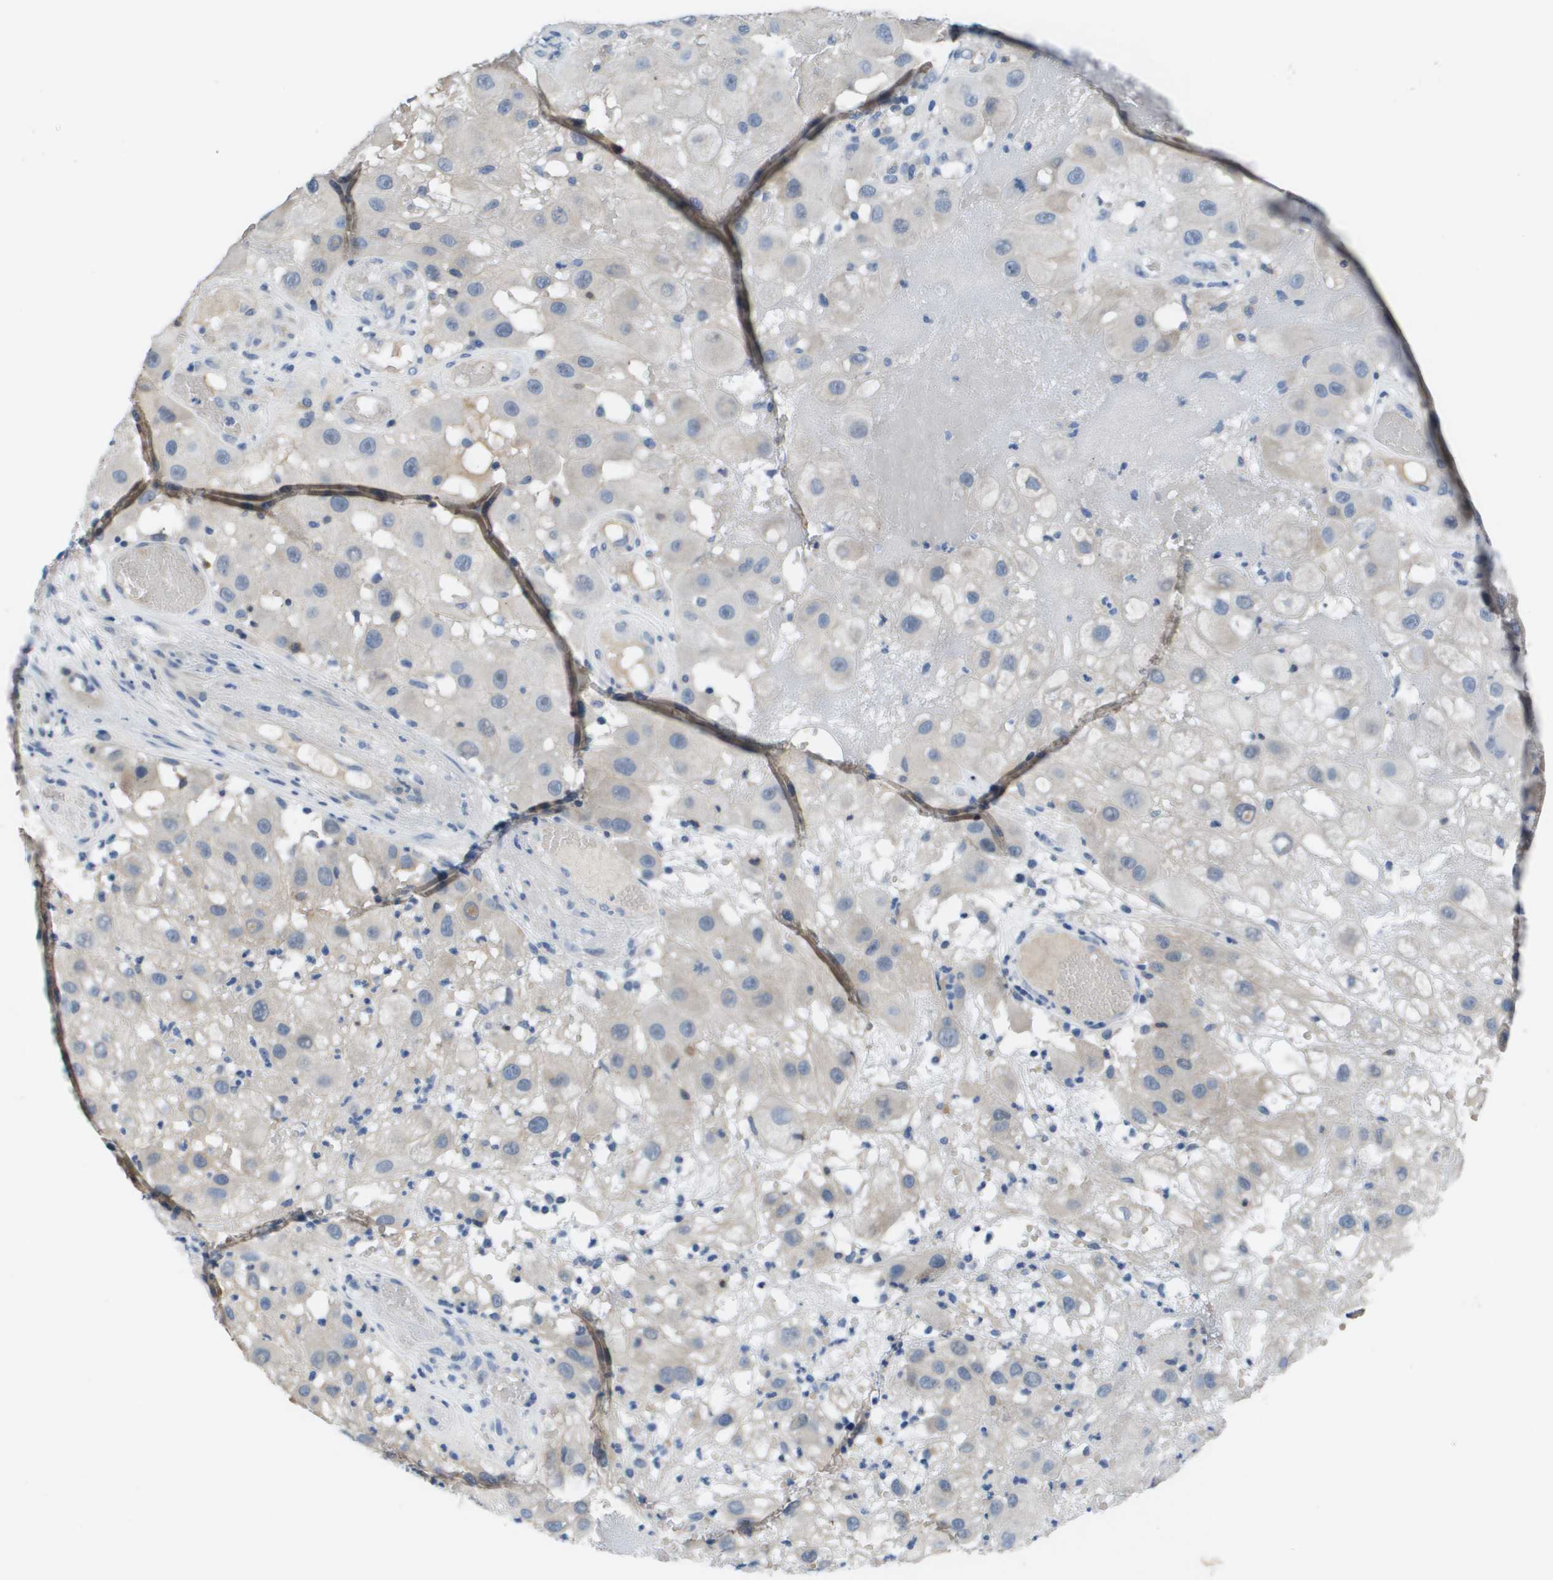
{"staining": {"intensity": "negative", "quantity": "none", "location": "none"}, "tissue": "melanoma", "cell_type": "Tumor cells", "image_type": "cancer", "snomed": [{"axis": "morphology", "description": "Malignant melanoma, NOS"}, {"axis": "topography", "description": "Skin"}], "caption": "Tumor cells are negative for brown protein staining in melanoma.", "gene": "NCS1", "patient": {"sex": "female", "age": 81}}